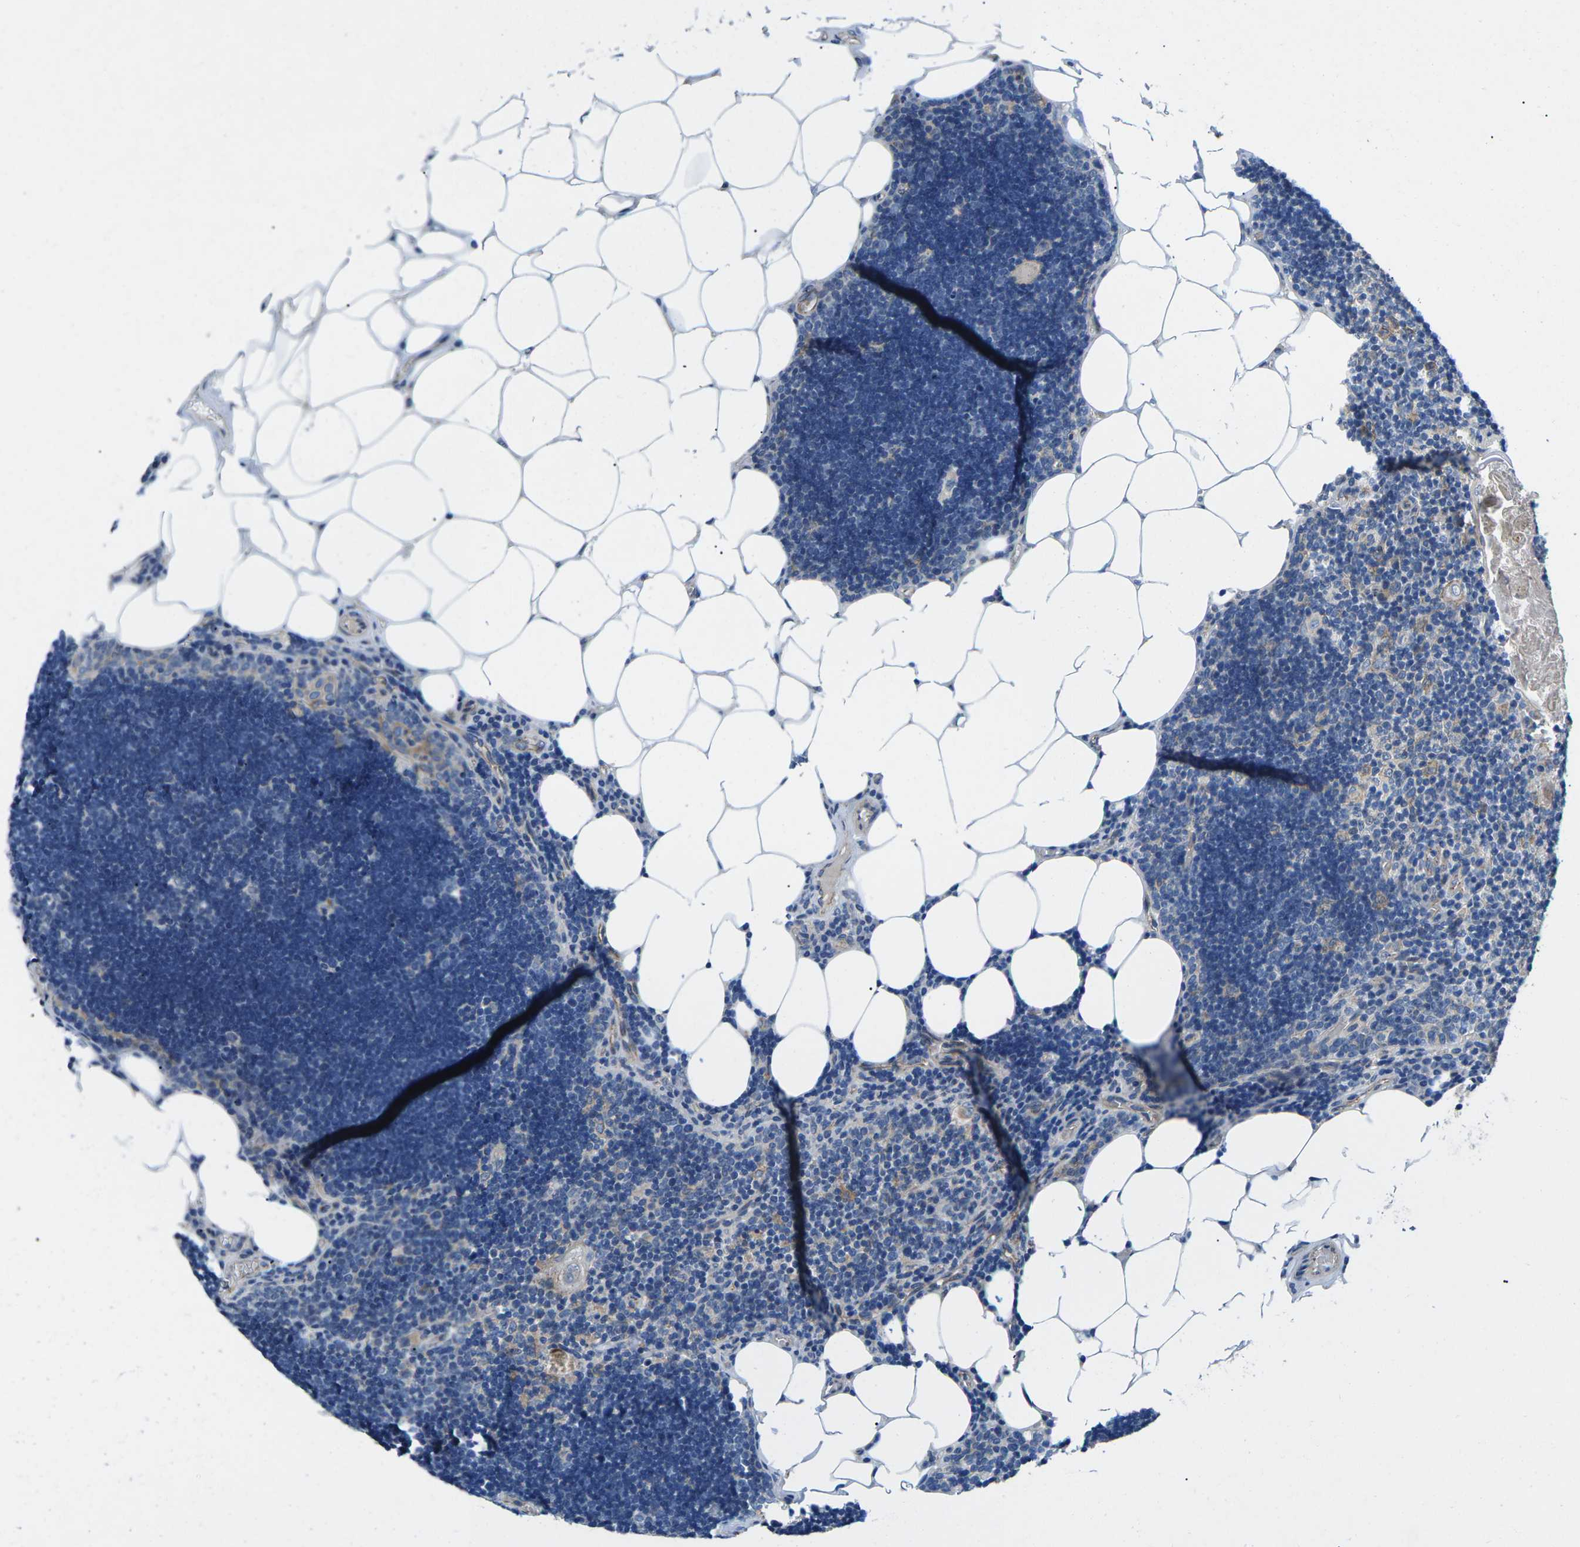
{"staining": {"intensity": "moderate", "quantity": "<25%", "location": "cytoplasmic/membranous"}, "tissue": "lymph node", "cell_type": "Germinal center cells", "image_type": "normal", "snomed": [{"axis": "morphology", "description": "Normal tissue, NOS"}, {"axis": "topography", "description": "Lymph node"}], "caption": "Unremarkable lymph node exhibits moderate cytoplasmic/membranous staining in about <25% of germinal center cells.", "gene": "CTNND1", "patient": {"sex": "male", "age": 33}}